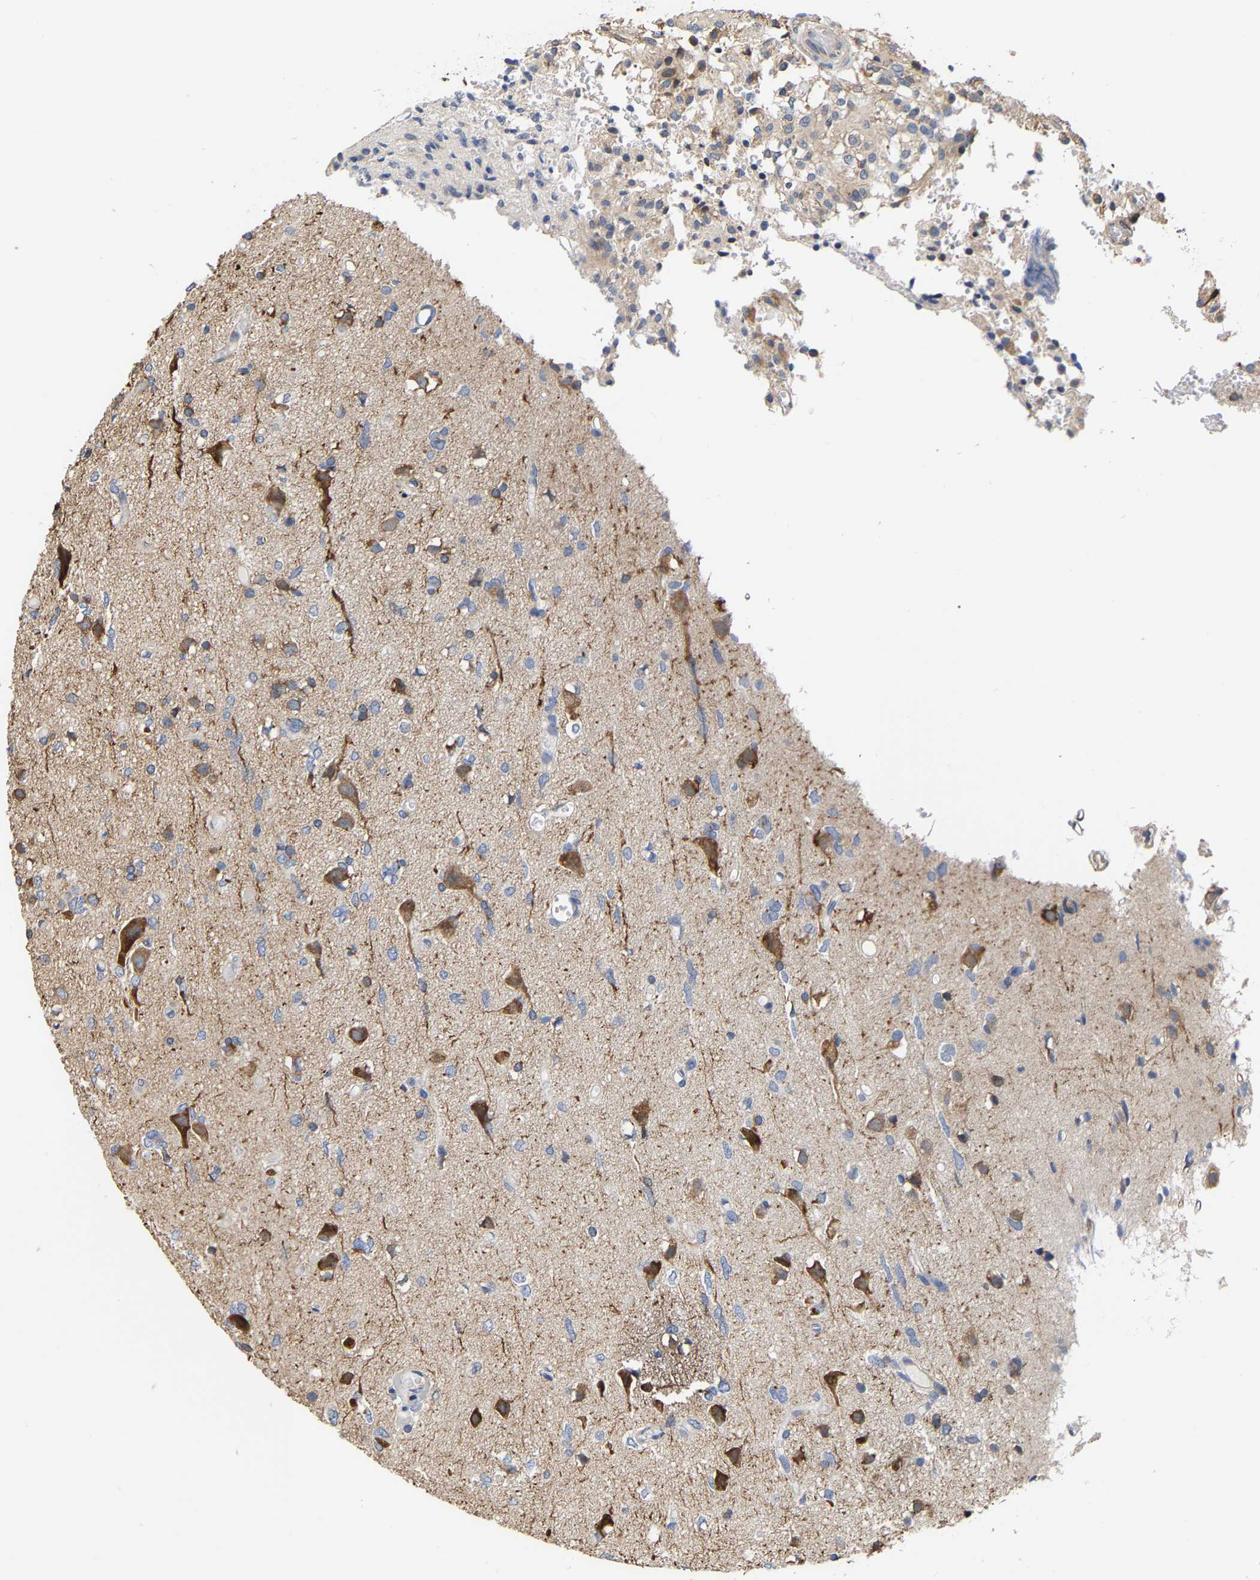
{"staining": {"intensity": "negative", "quantity": "none", "location": "none"}, "tissue": "glioma", "cell_type": "Tumor cells", "image_type": "cancer", "snomed": [{"axis": "morphology", "description": "Glioma, malignant, High grade"}, {"axis": "topography", "description": "Brain"}], "caption": "This is an immunohistochemistry photomicrograph of glioma. There is no expression in tumor cells.", "gene": "ARAP1", "patient": {"sex": "female", "age": 59}}